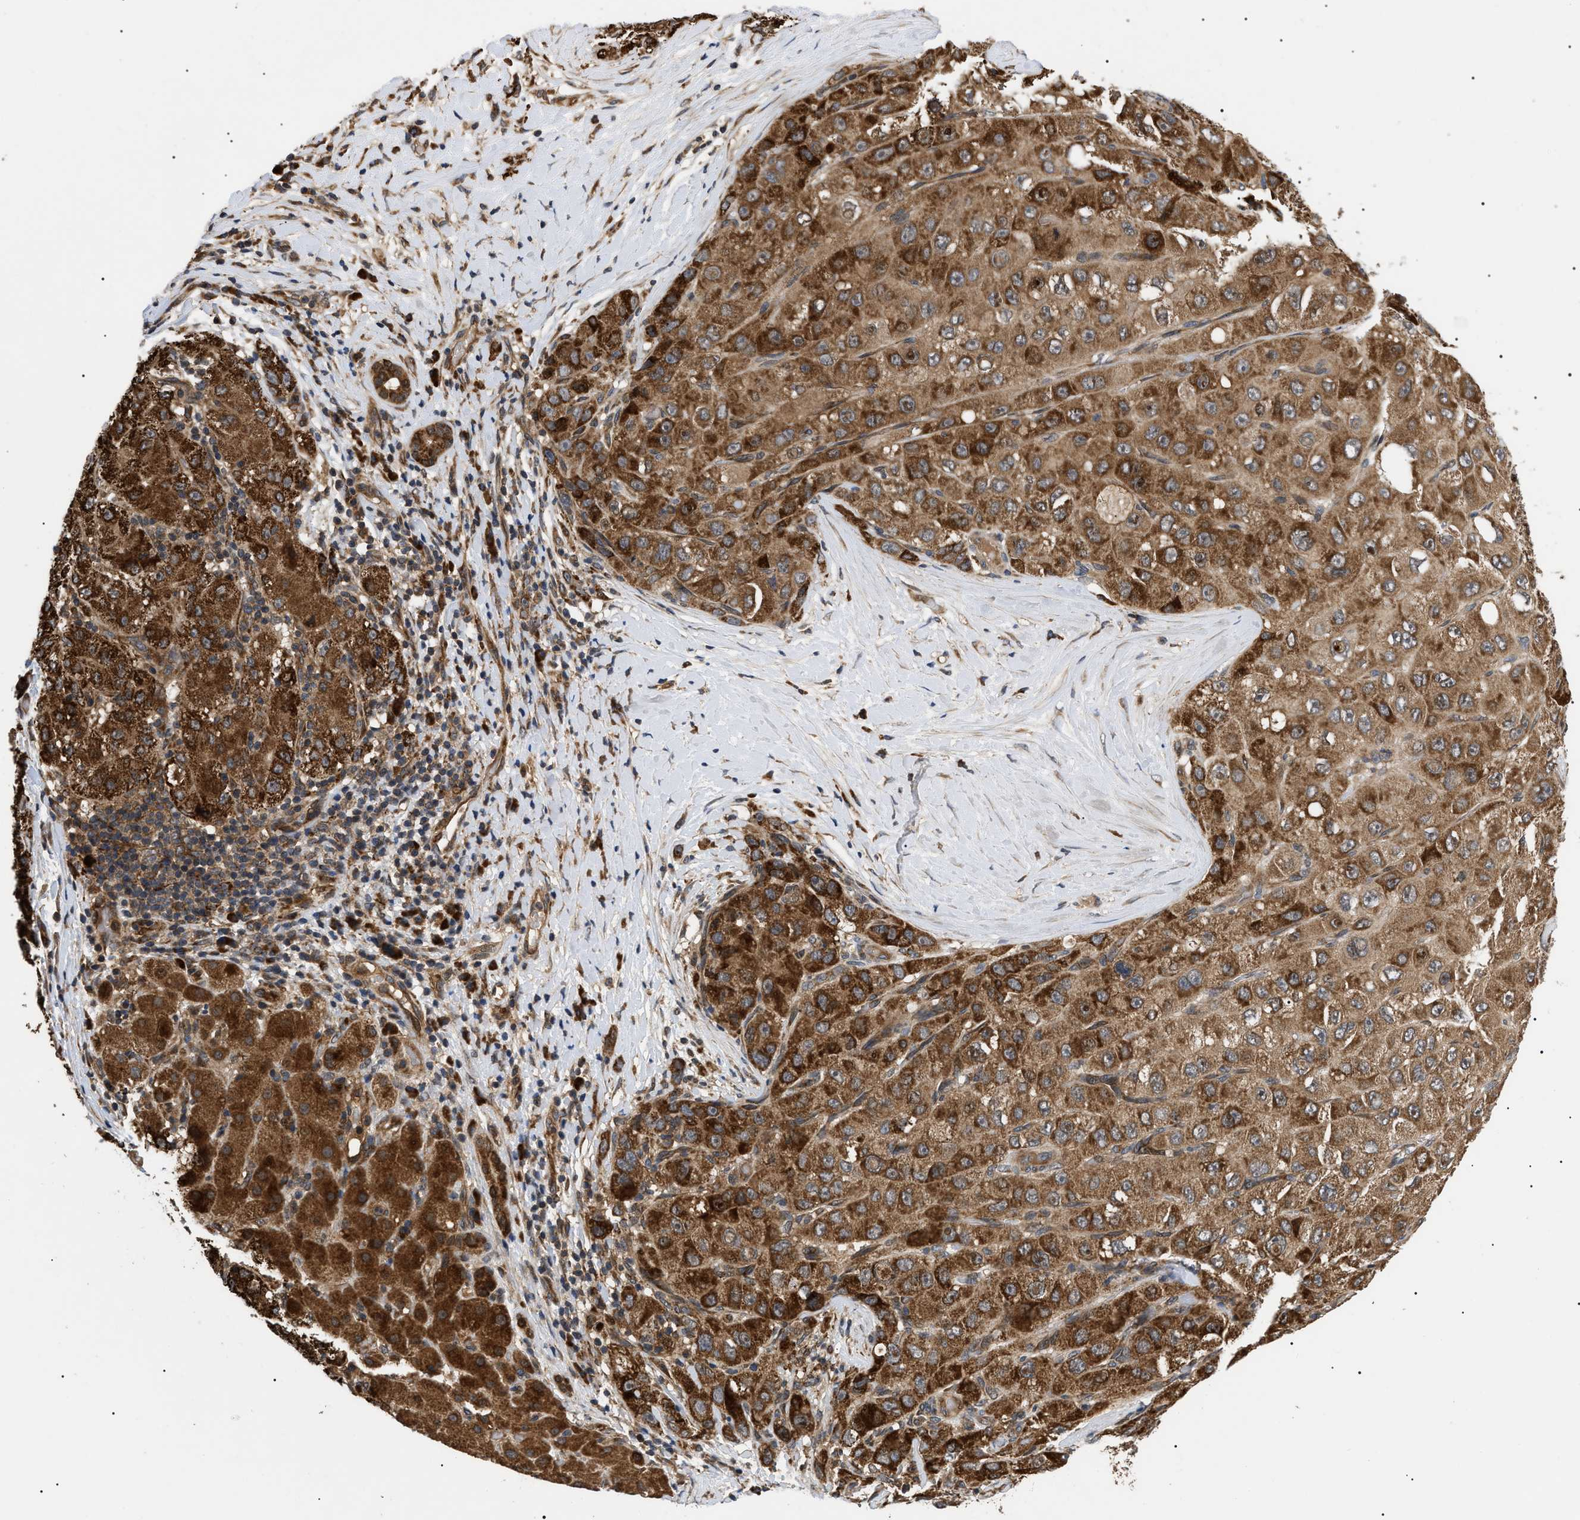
{"staining": {"intensity": "strong", "quantity": ">75%", "location": "cytoplasmic/membranous"}, "tissue": "liver cancer", "cell_type": "Tumor cells", "image_type": "cancer", "snomed": [{"axis": "morphology", "description": "Carcinoma, Hepatocellular, NOS"}, {"axis": "topography", "description": "Liver"}], "caption": "High-power microscopy captured an IHC photomicrograph of liver cancer (hepatocellular carcinoma), revealing strong cytoplasmic/membranous expression in about >75% of tumor cells.", "gene": "ASTL", "patient": {"sex": "male", "age": 80}}